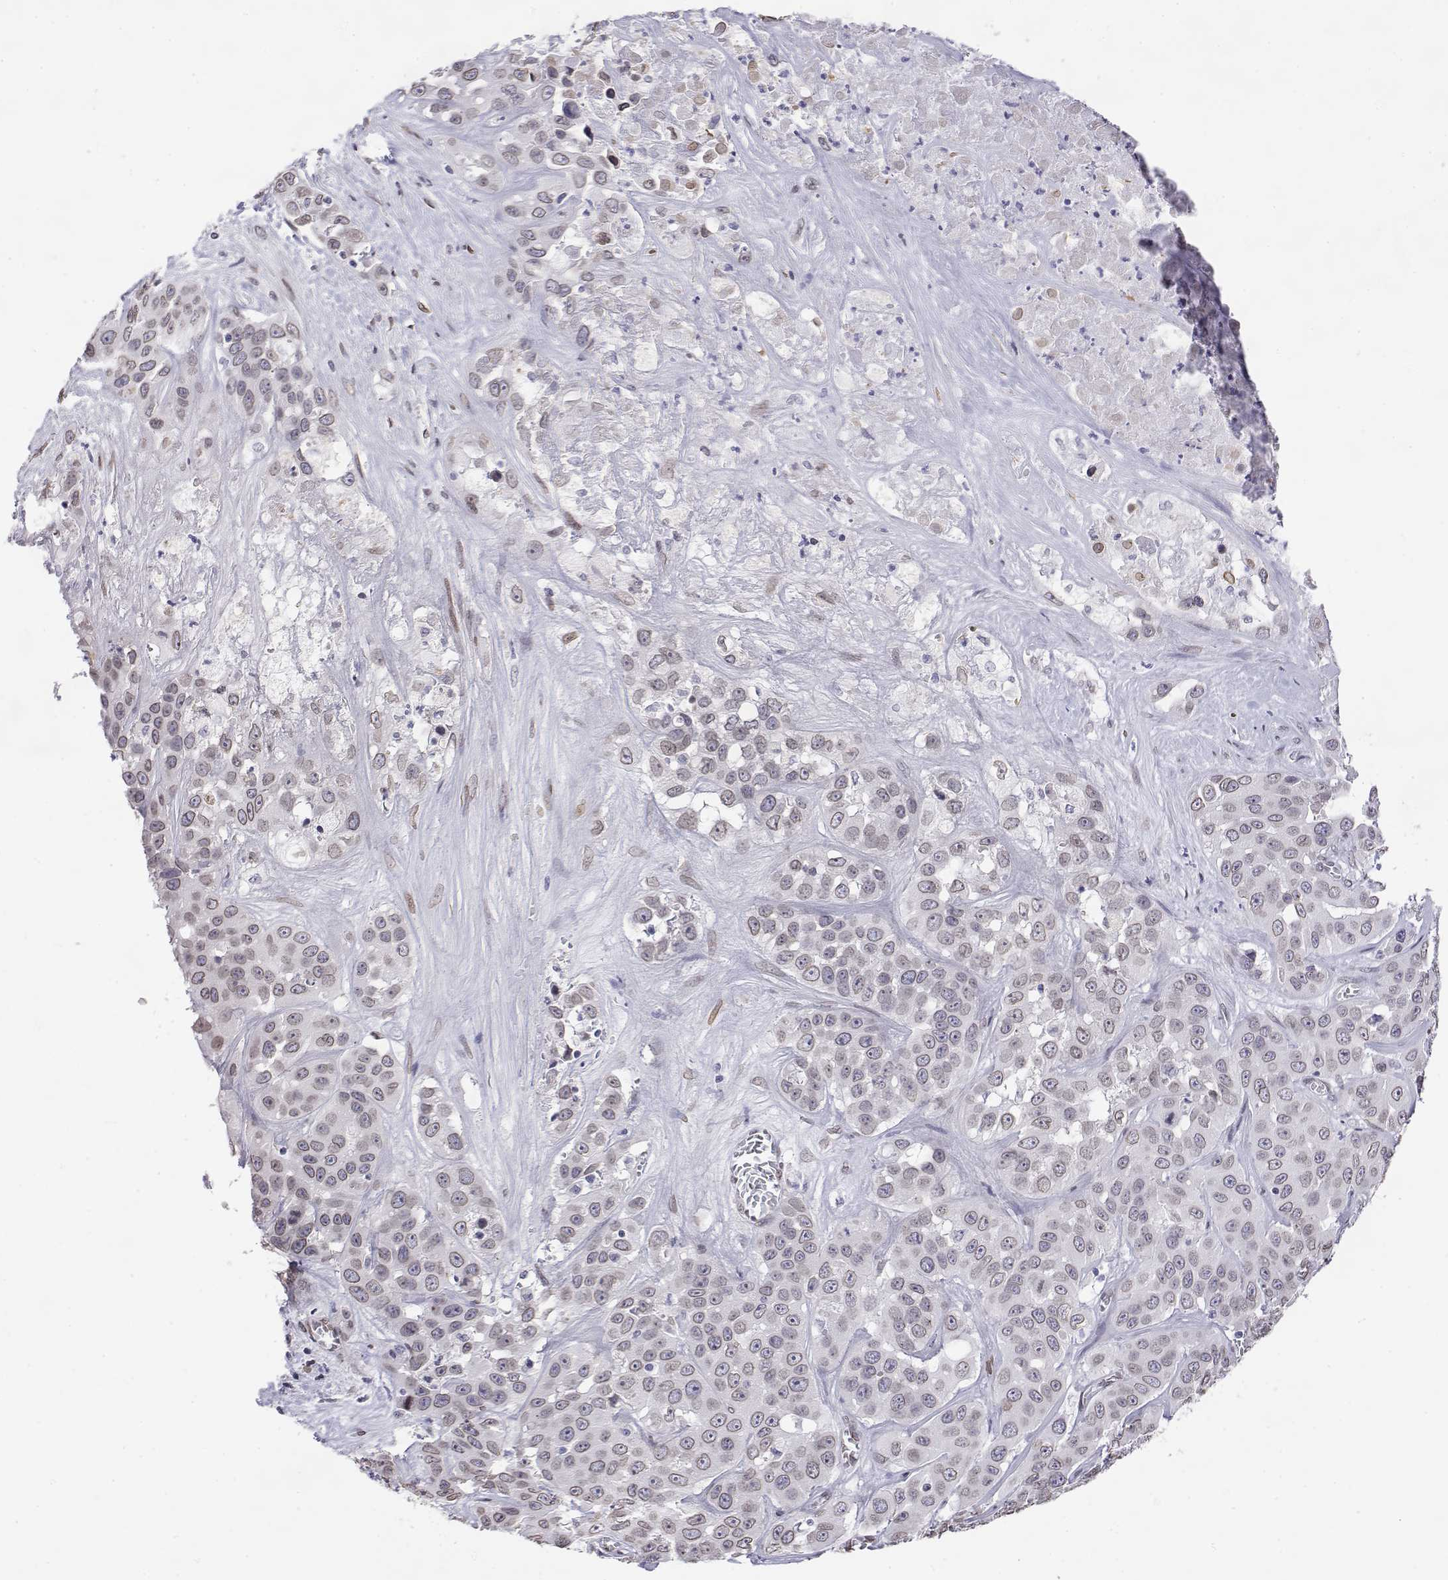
{"staining": {"intensity": "weak", "quantity": "<25%", "location": "cytoplasmic/membranous,nuclear"}, "tissue": "liver cancer", "cell_type": "Tumor cells", "image_type": "cancer", "snomed": [{"axis": "morphology", "description": "Cholangiocarcinoma"}, {"axis": "topography", "description": "Liver"}], "caption": "A high-resolution image shows immunohistochemistry staining of liver cancer (cholangiocarcinoma), which exhibits no significant positivity in tumor cells.", "gene": "ZNF532", "patient": {"sex": "female", "age": 52}}